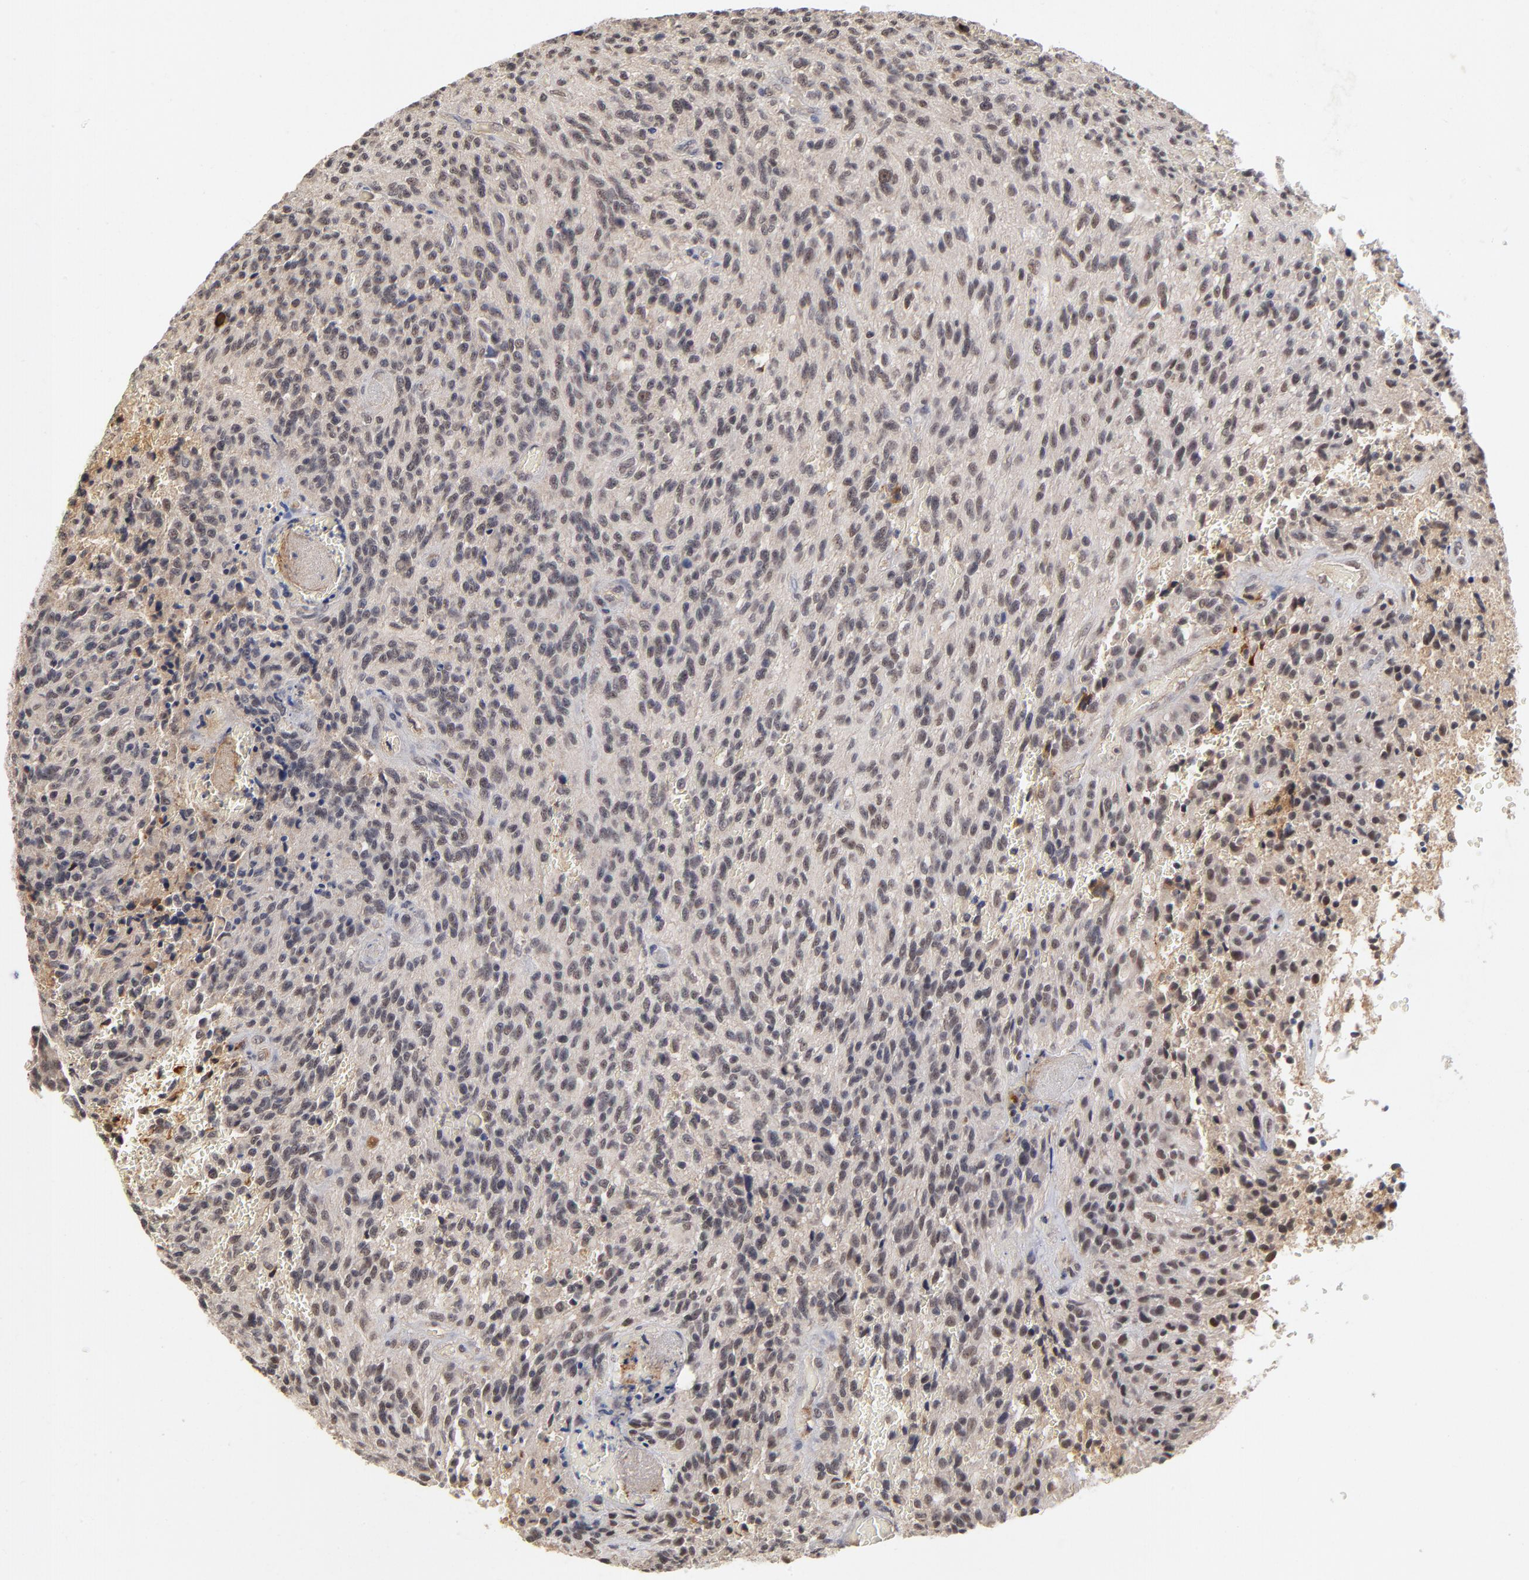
{"staining": {"intensity": "weak", "quantity": "<25%", "location": "nuclear"}, "tissue": "glioma", "cell_type": "Tumor cells", "image_type": "cancer", "snomed": [{"axis": "morphology", "description": "Normal tissue, NOS"}, {"axis": "morphology", "description": "Glioma, malignant, High grade"}, {"axis": "topography", "description": "Cerebral cortex"}], "caption": "Immunohistochemistry photomicrograph of neoplastic tissue: malignant glioma (high-grade) stained with DAB (3,3'-diaminobenzidine) shows no significant protein staining in tumor cells. (DAB immunohistochemistry (IHC) with hematoxylin counter stain).", "gene": "WSB1", "patient": {"sex": "male", "age": 56}}